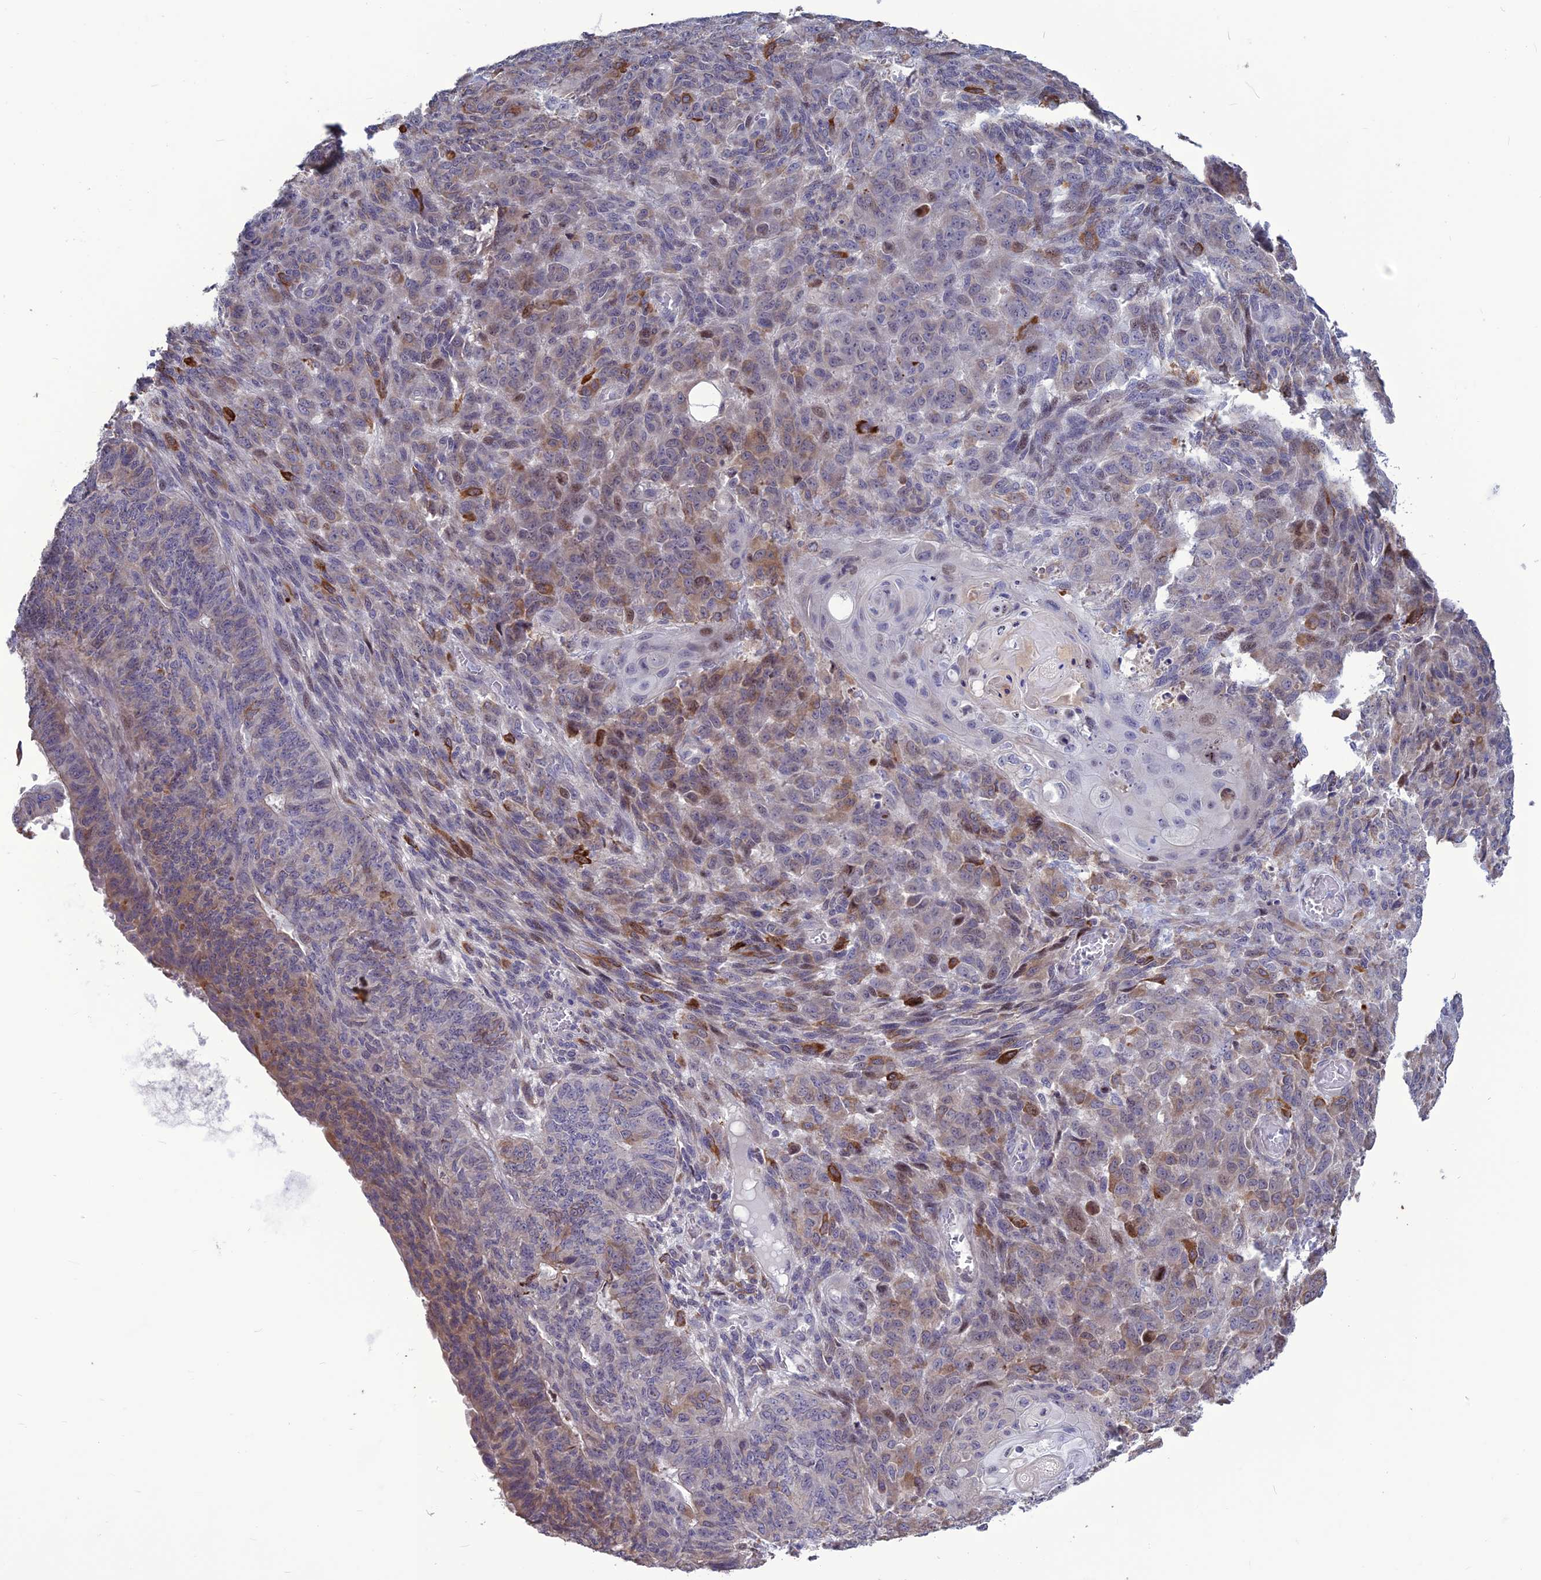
{"staining": {"intensity": "moderate", "quantity": "<25%", "location": "cytoplasmic/membranous"}, "tissue": "endometrial cancer", "cell_type": "Tumor cells", "image_type": "cancer", "snomed": [{"axis": "morphology", "description": "Adenocarcinoma, NOS"}, {"axis": "topography", "description": "Endometrium"}], "caption": "IHC staining of adenocarcinoma (endometrial), which shows low levels of moderate cytoplasmic/membranous expression in approximately <25% of tumor cells indicating moderate cytoplasmic/membranous protein staining. The staining was performed using DAB (brown) for protein detection and nuclei were counterstained in hematoxylin (blue).", "gene": "SPG21", "patient": {"sex": "female", "age": 32}}